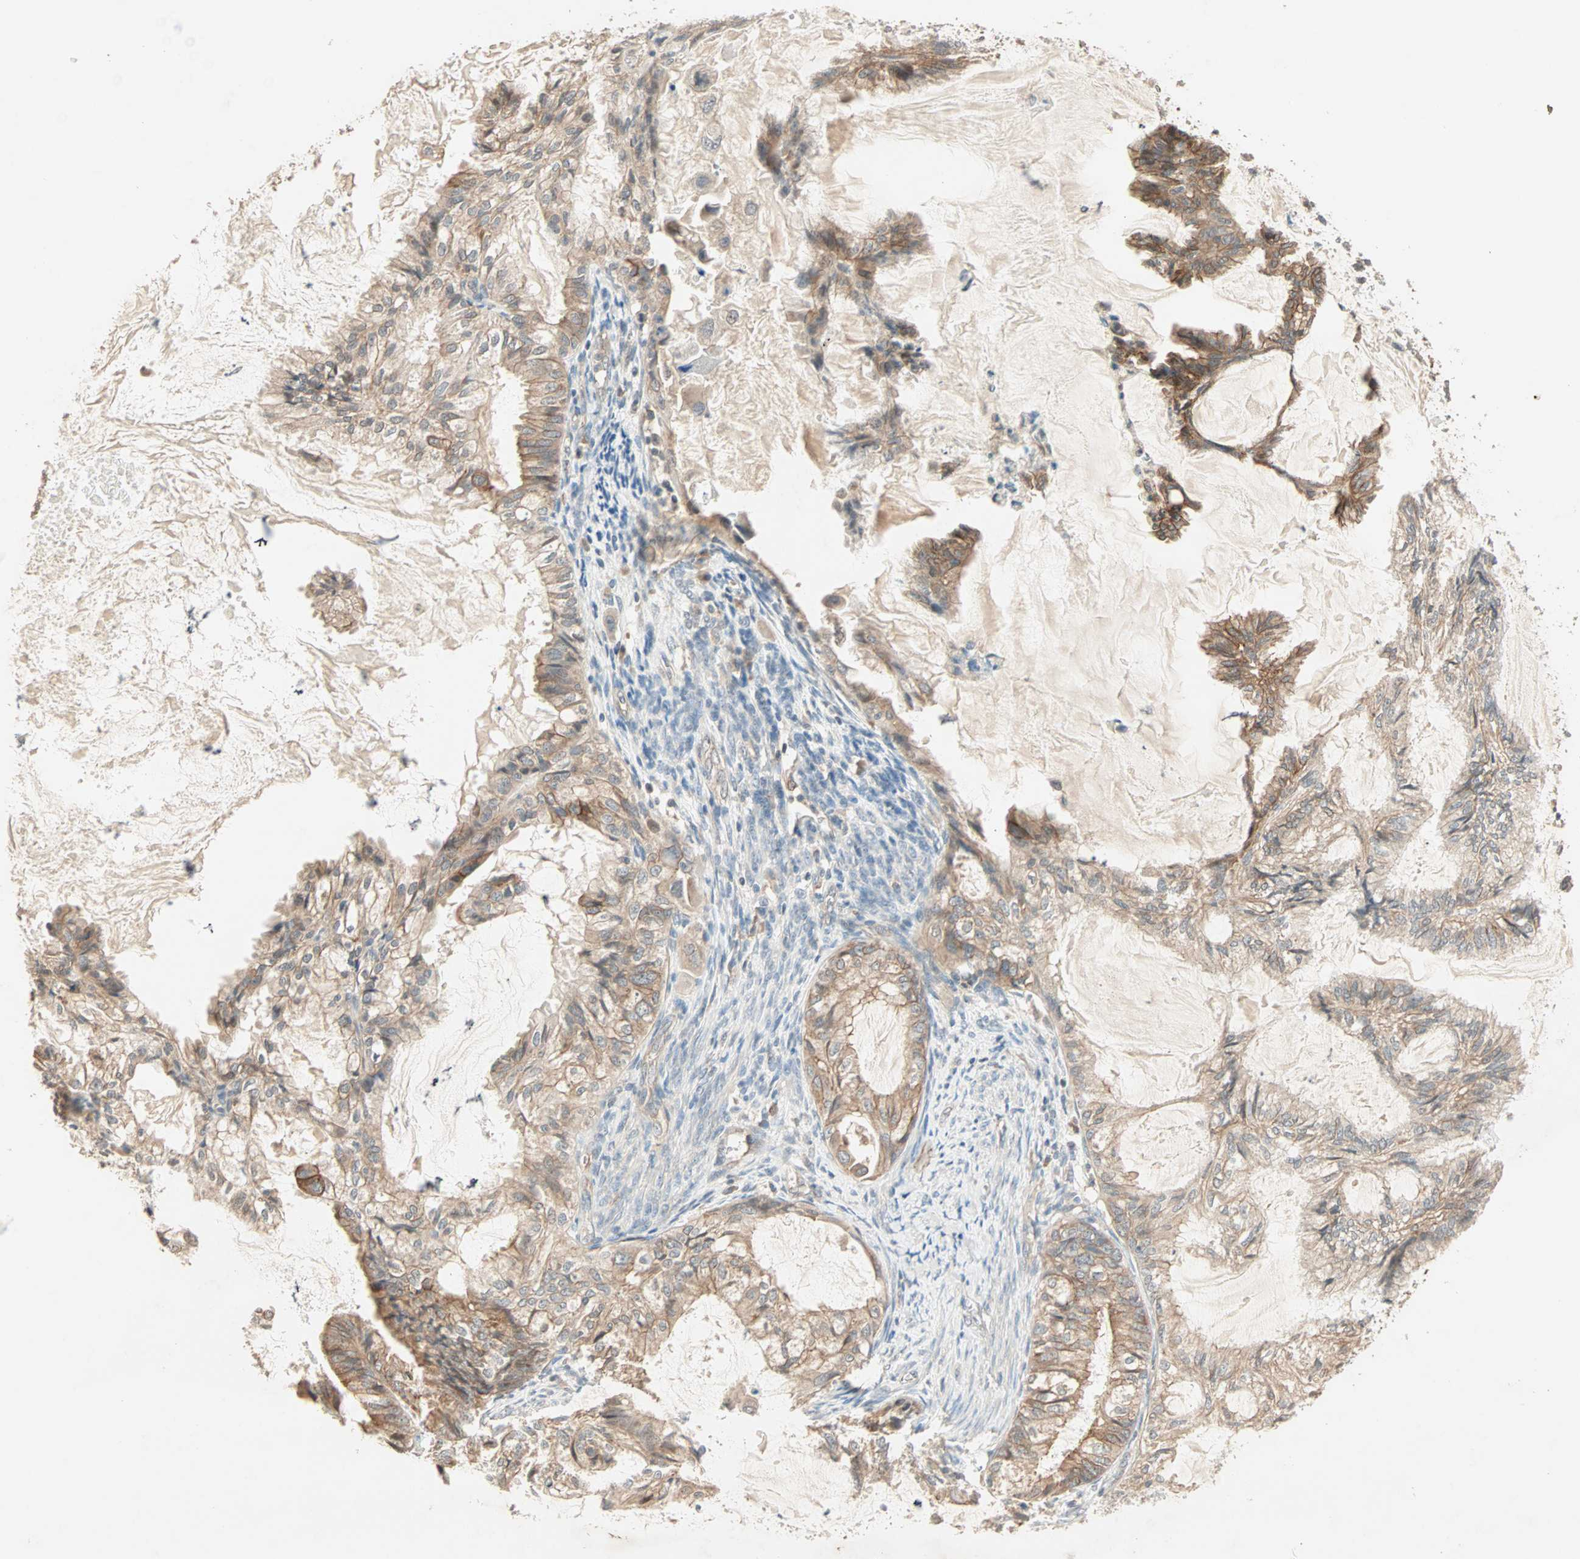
{"staining": {"intensity": "moderate", "quantity": ">75%", "location": "cytoplasmic/membranous"}, "tissue": "cervical cancer", "cell_type": "Tumor cells", "image_type": "cancer", "snomed": [{"axis": "morphology", "description": "Normal tissue, NOS"}, {"axis": "morphology", "description": "Adenocarcinoma, NOS"}, {"axis": "topography", "description": "Cervix"}, {"axis": "topography", "description": "Endometrium"}], "caption": "A histopathology image of cervical cancer stained for a protein displays moderate cytoplasmic/membranous brown staining in tumor cells.", "gene": "TTF2", "patient": {"sex": "female", "age": 86}}